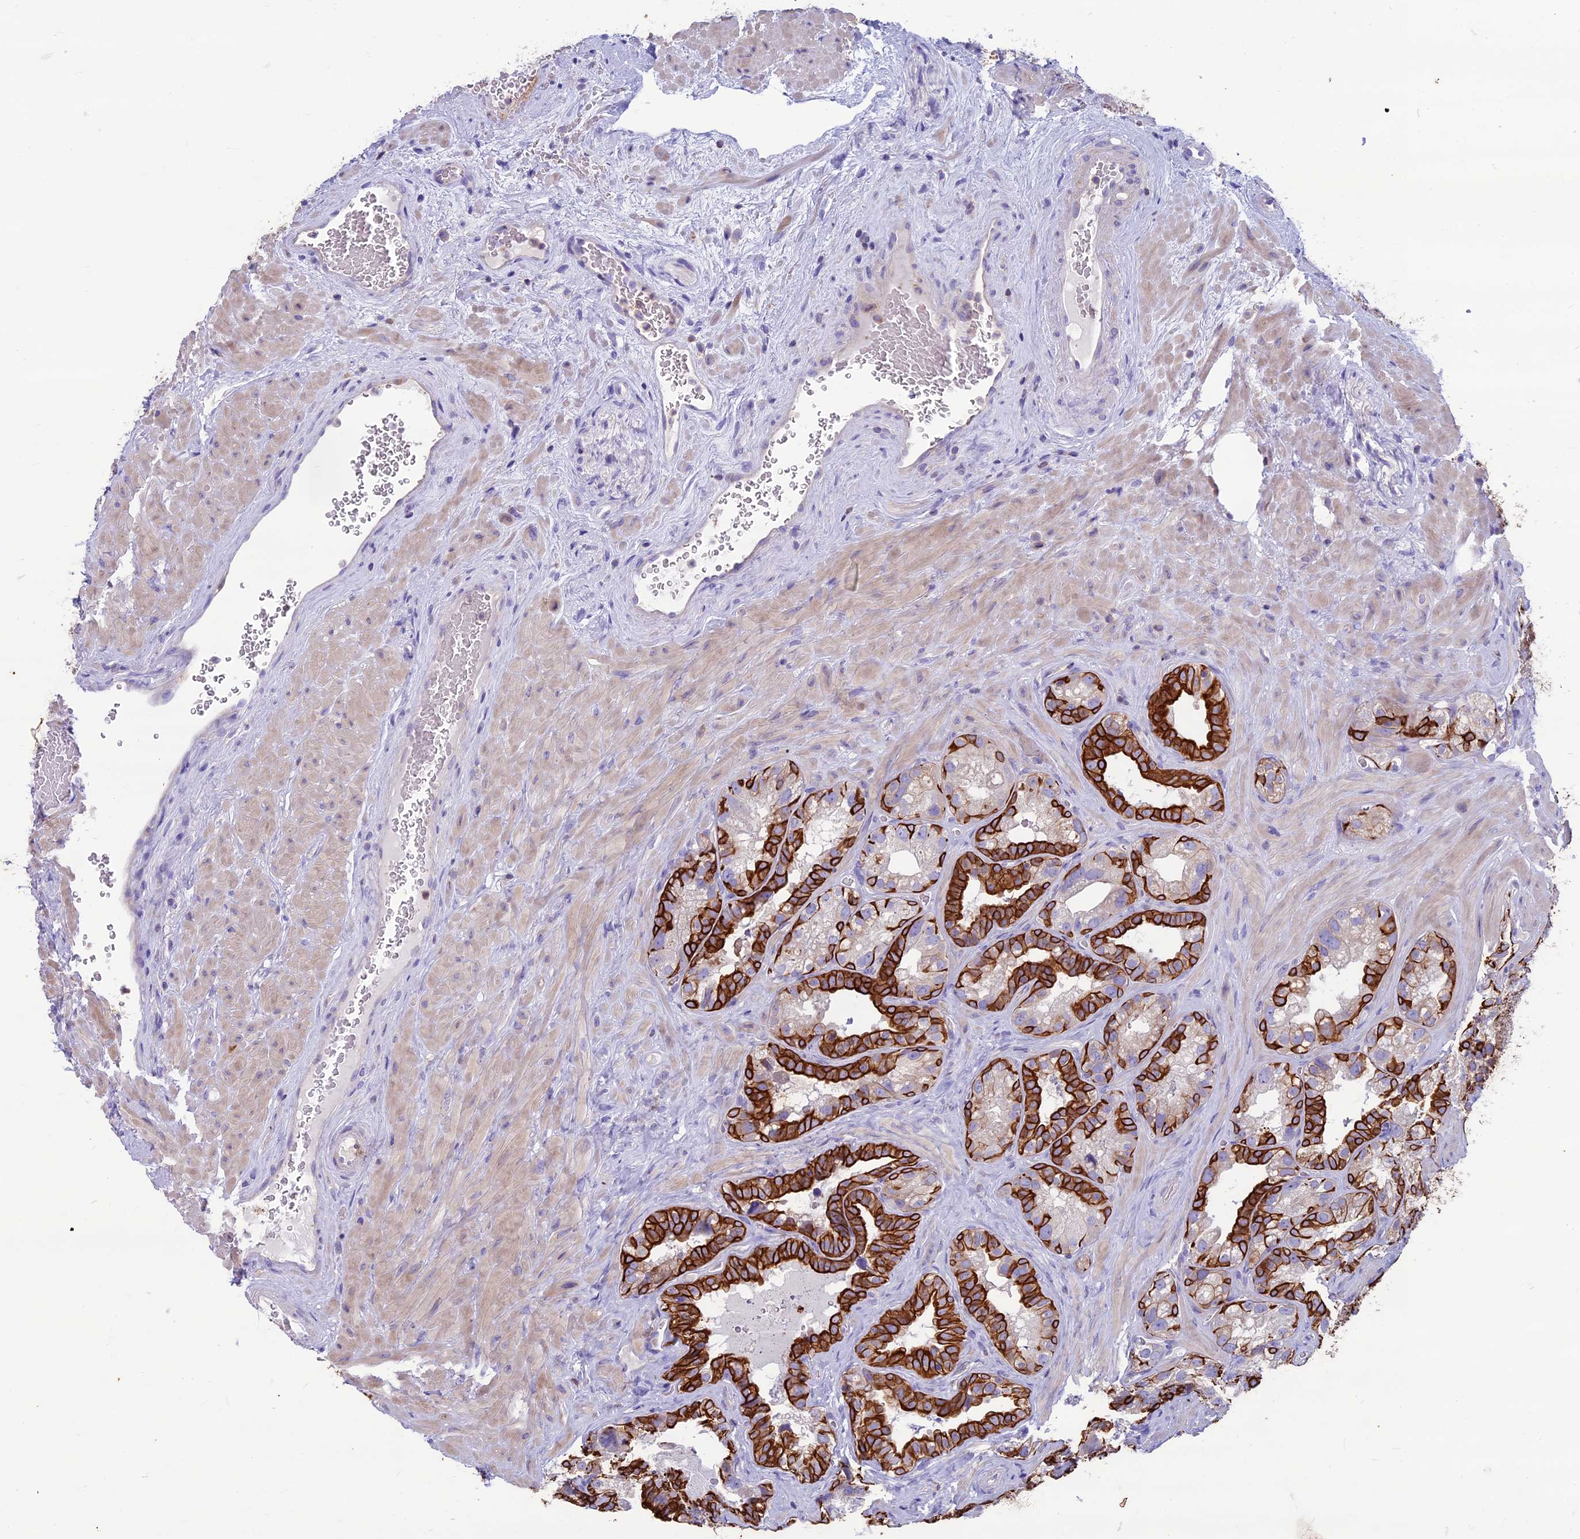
{"staining": {"intensity": "strong", "quantity": "25%-75%", "location": "cytoplasmic/membranous"}, "tissue": "seminal vesicle", "cell_type": "Glandular cells", "image_type": "normal", "snomed": [{"axis": "morphology", "description": "Normal tissue, NOS"}, {"axis": "topography", "description": "Seminal veicle"}, {"axis": "topography", "description": "Peripheral nerve tissue"}], "caption": "A brown stain highlights strong cytoplasmic/membranous expression of a protein in glandular cells of normal human seminal vesicle.", "gene": "CDAN1", "patient": {"sex": "male", "age": 67}}